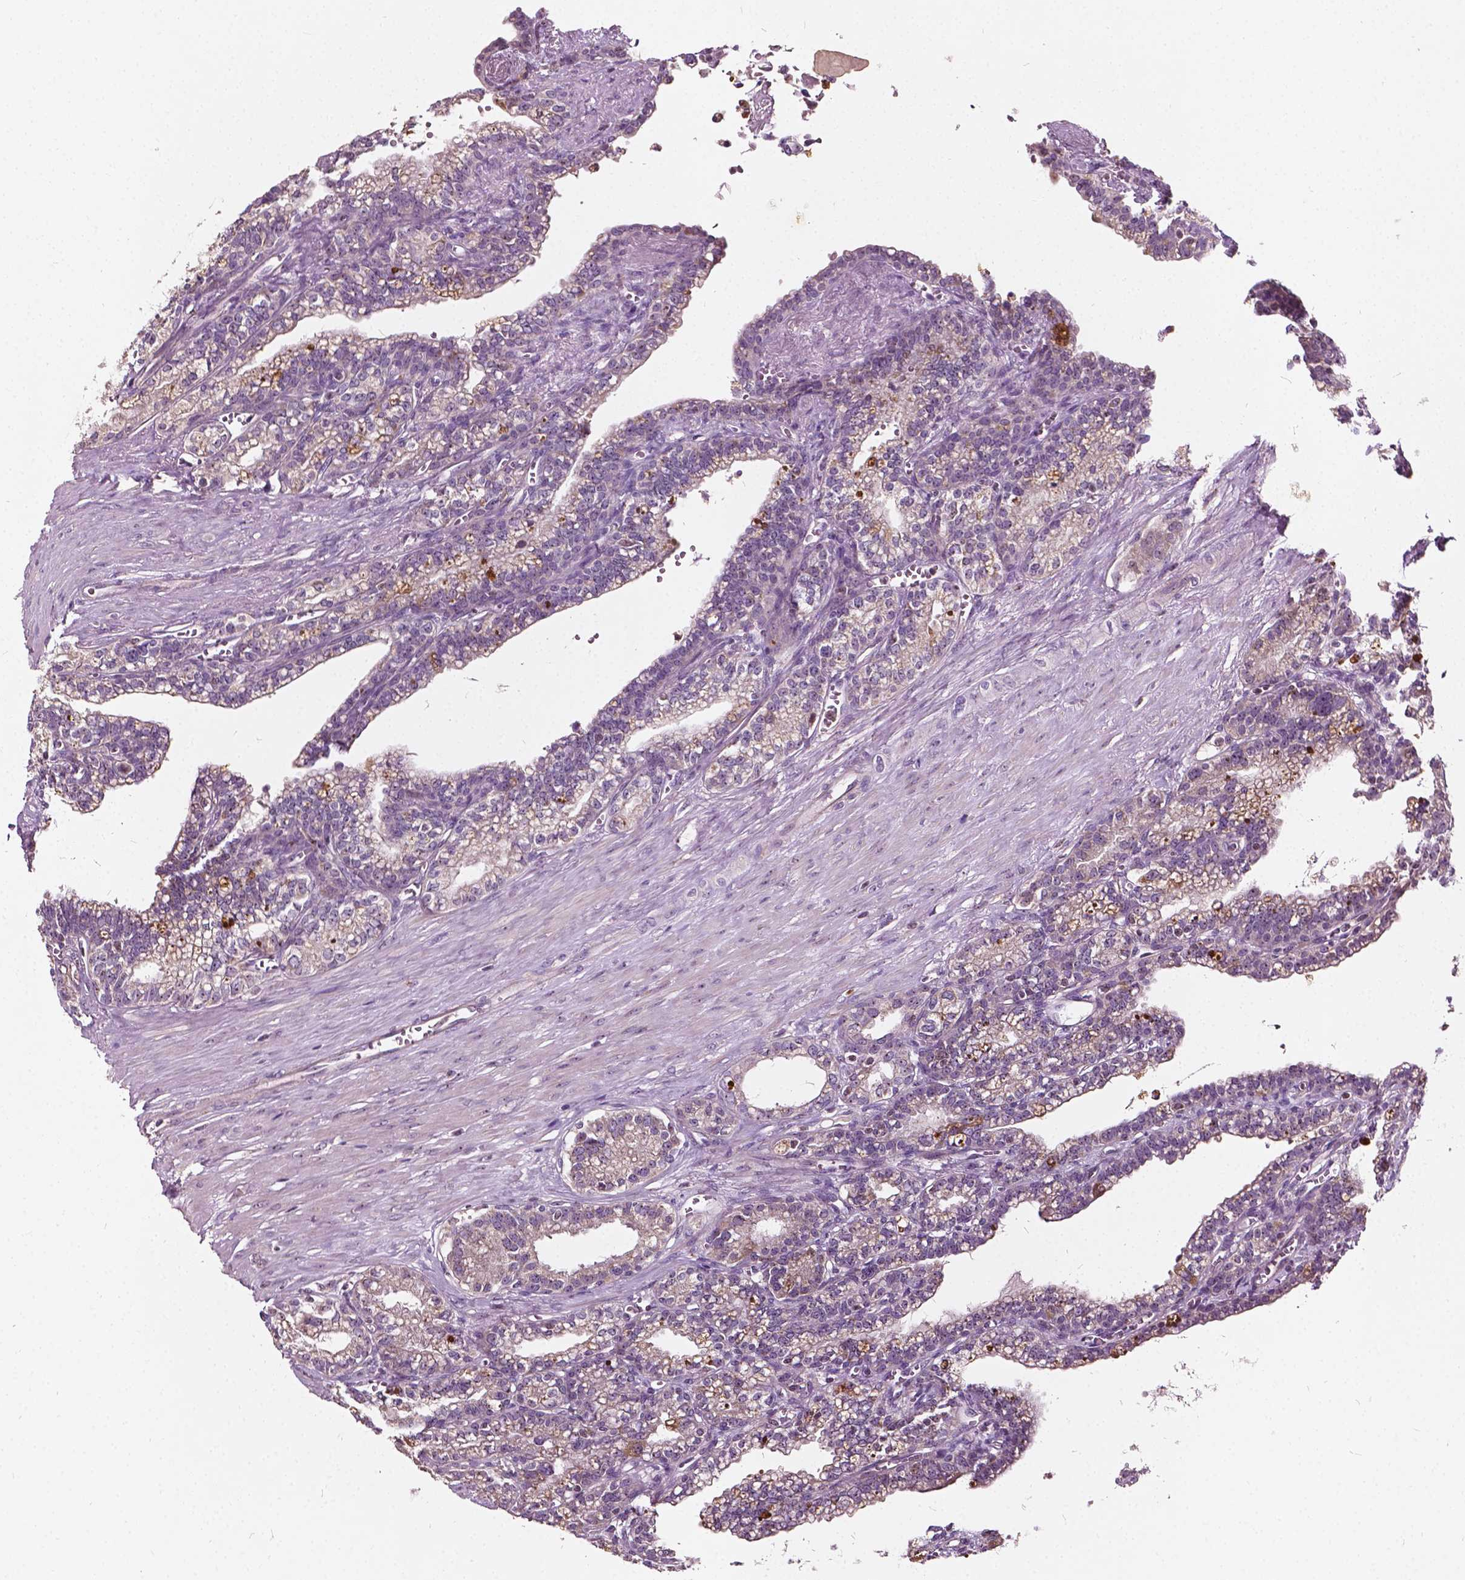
{"staining": {"intensity": "weak", "quantity": "<25%", "location": "cytoplasmic/membranous"}, "tissue": "seminal vesicle", "cell_type": "Glandular cells", "image_type": "normal", "snomed": [{"axis": "morphology", "description": "Normal tissue, NOS"}, {"axis": "morphology", "description": "Urothelial carcinoma, NOS"}, {"axis": "topography", "description": "Urinary bladder"}, {"axis": "topography", "description": "Seminal veicle"}], "caption": "Immunohistochemistry (IHC) histopathology image of benign seminal vesicle: human seminal vesicle stained with DAB (3,3'-diaminobenzidine) reveals no significant protein expression in glandular cells.", "gene": "ODF3L2", "patient": {"sex": "male", "age": 76}}